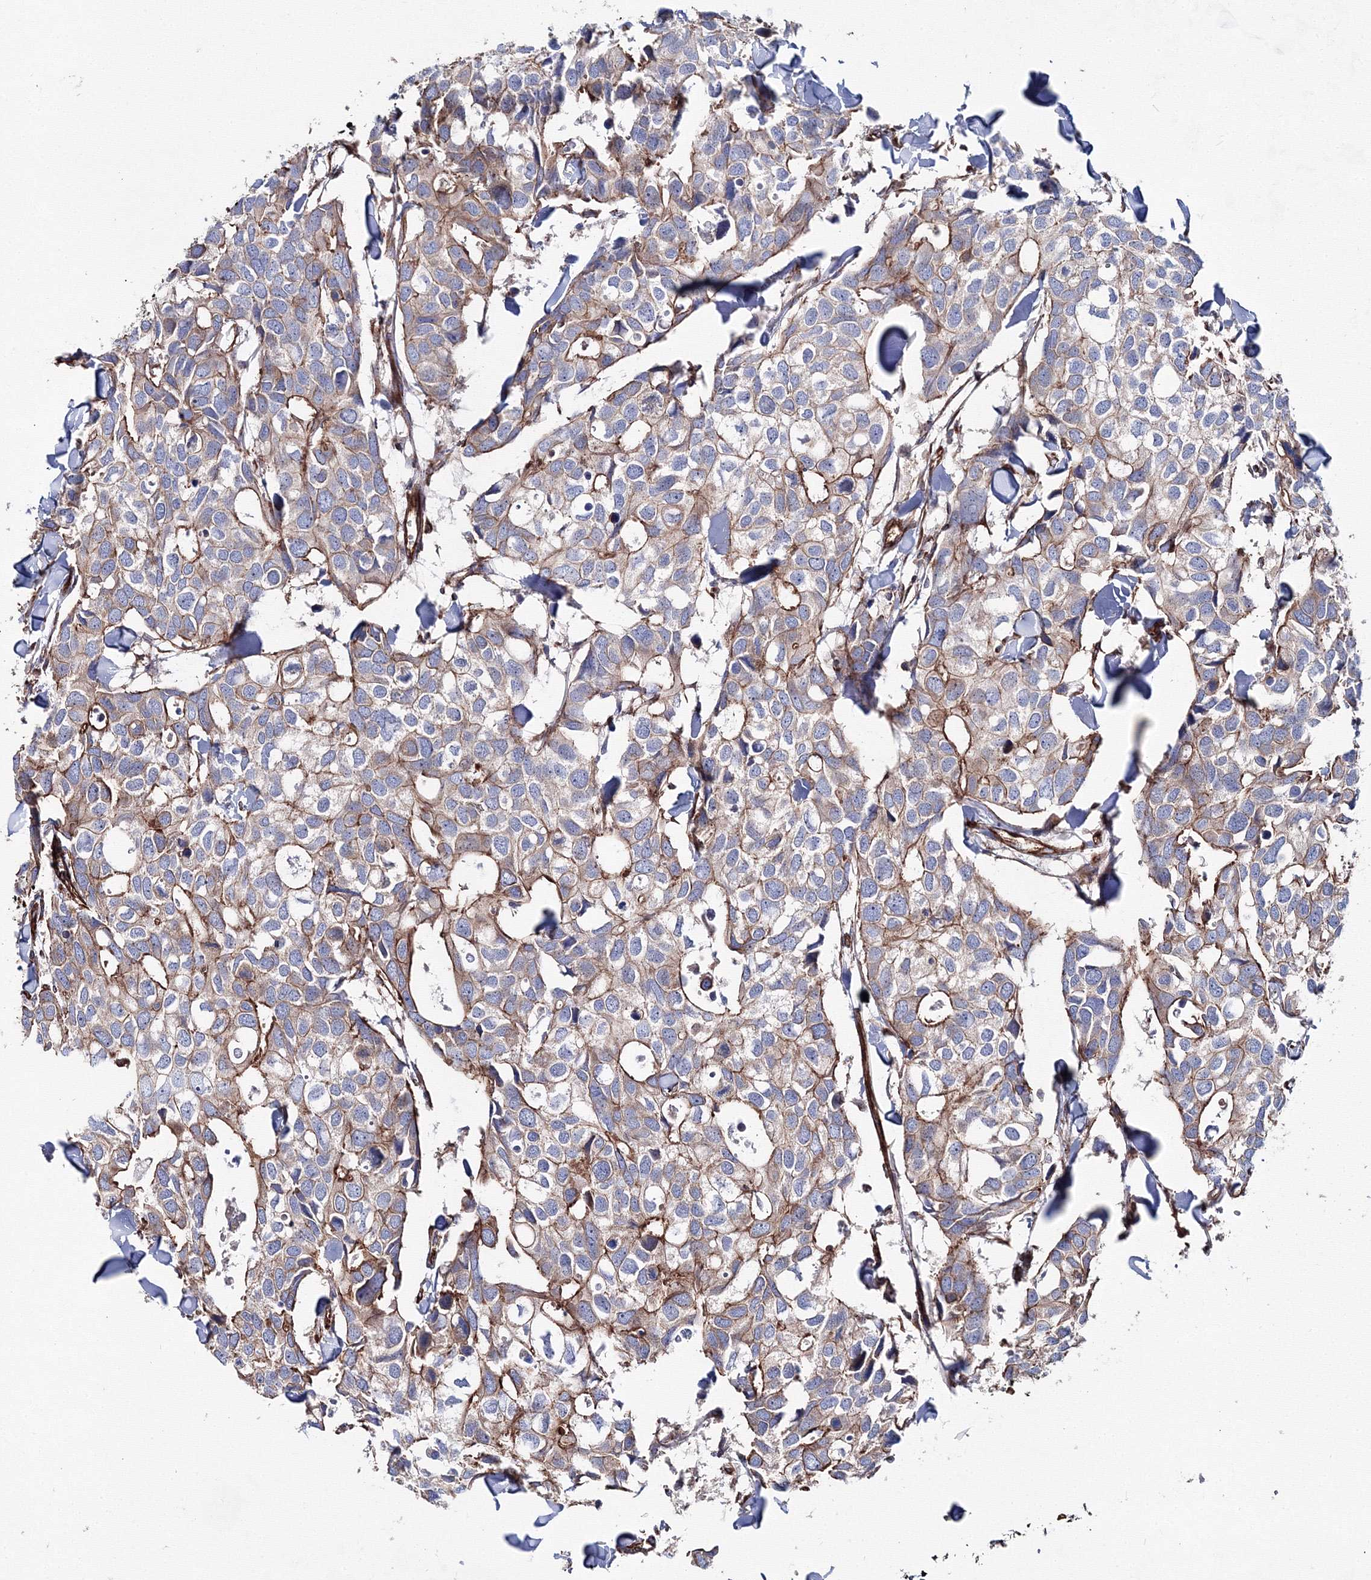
{"staining": {"intensity": "moderate", "quantity": "<25%", "location": "cytoplasmic/membranous"}, "tissue": "breast cancer", "cell_type": "Tumor cells", "image_type": "cancer", "snomed": [{"axis": "morphology", "description": "Duct carcinoma"}, {"axis": "topography", "description": "Breast"}], "caption": "Breast cancer (invasive ductal carcinoma) stained with DAB immunohistochemistry demonstrates low levels of moderate cytoplasmic/membranous positivity in approximately <25% of tumor cells. (DAB IHC with brightfield microscopy, high magnification).", "gene": "ANKRD37", "patient": {"sex": "female", "age": 83}}